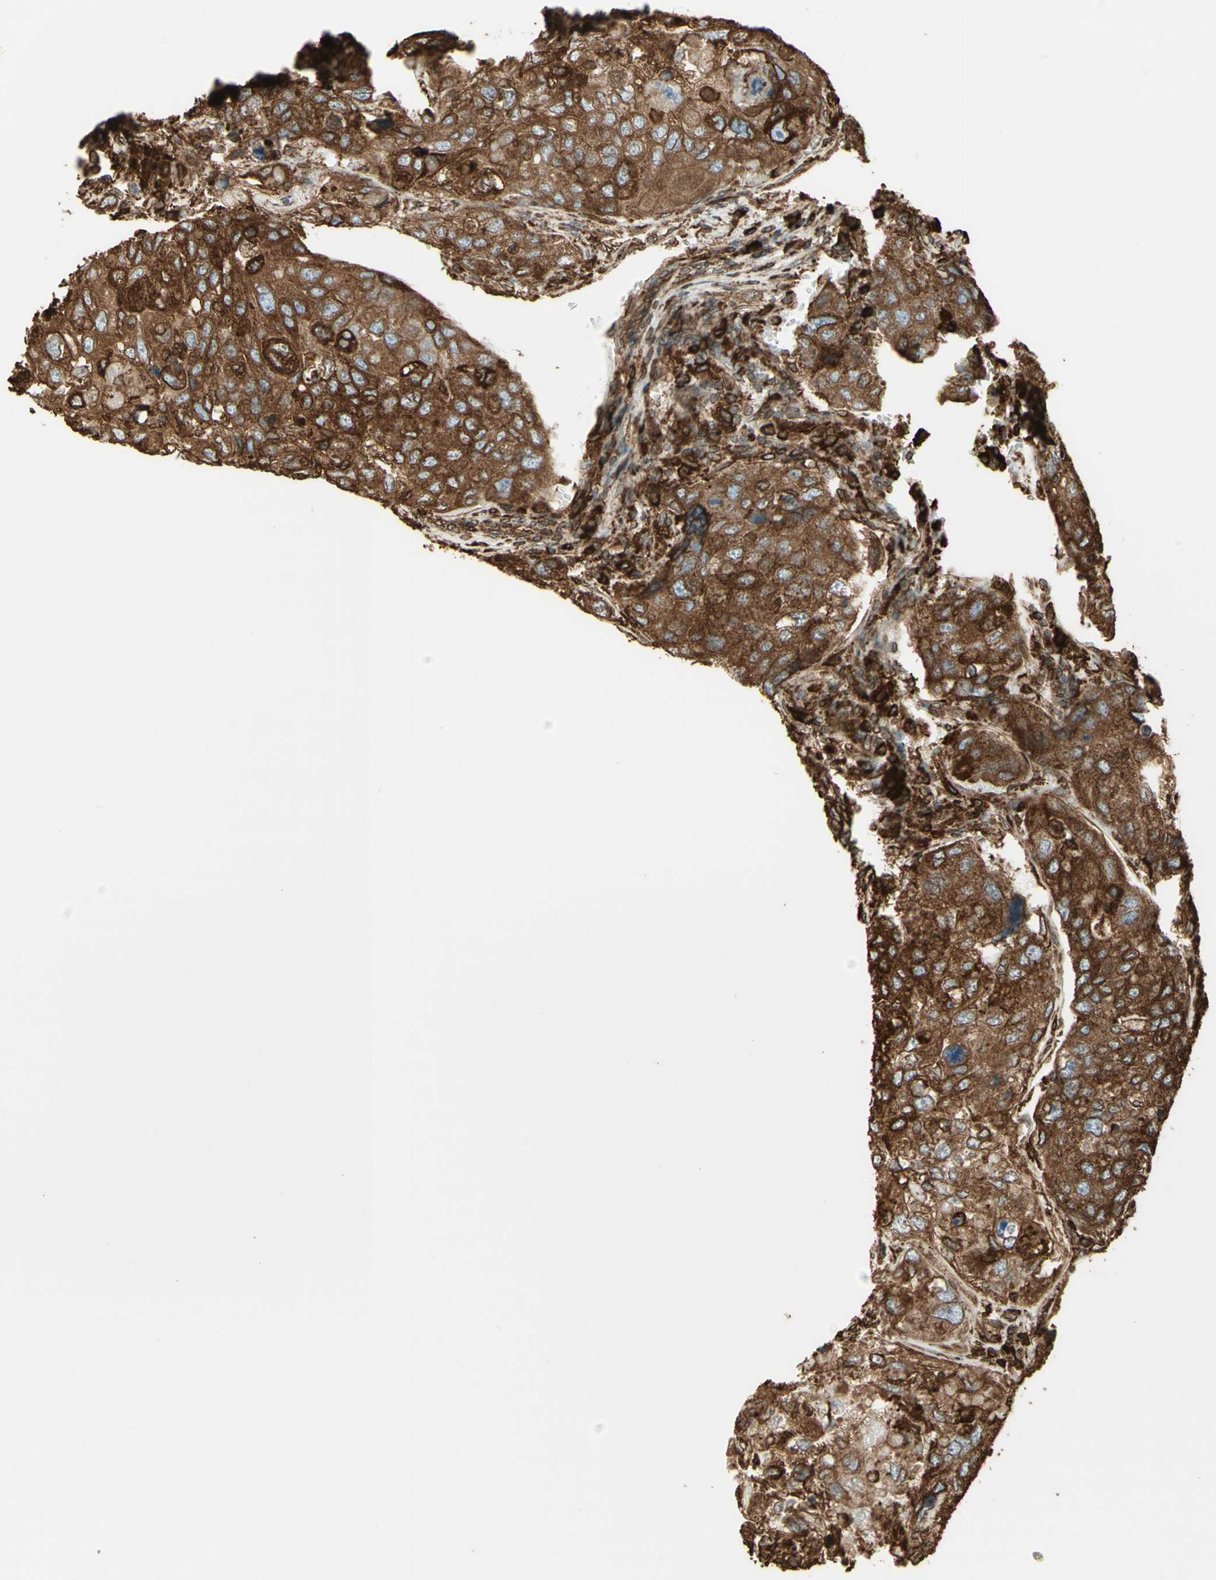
{"staining": {"intensity": "strong", "quantity": ">75%", "location": "cytoplasmic/membranous"}, "tissue": "urothelial cancer", "cell_type": "Tumor cells", "image_type": "cancer", "snomed": [{"axis": "morphology", "description": "Urothelial carcinoma, High grade"}, {"axis": "topography", "description": "Lymph node"}, {"axis": "topography", "description": "Urinary bladder"}], "caption": "A brown stain highlights strong cytoplasmic/membranous positivity of a protein in human urothelial carcinoma (high-grade) tumor cells. The protein of interest is stained brown, and the nuclei are stained in blue (DAB (3,3'-diaminobenzidine) IHC with brightfield microscopy, high magnification).", "gene": "CANX", "patient": {"sex": "male", "age": 51}}